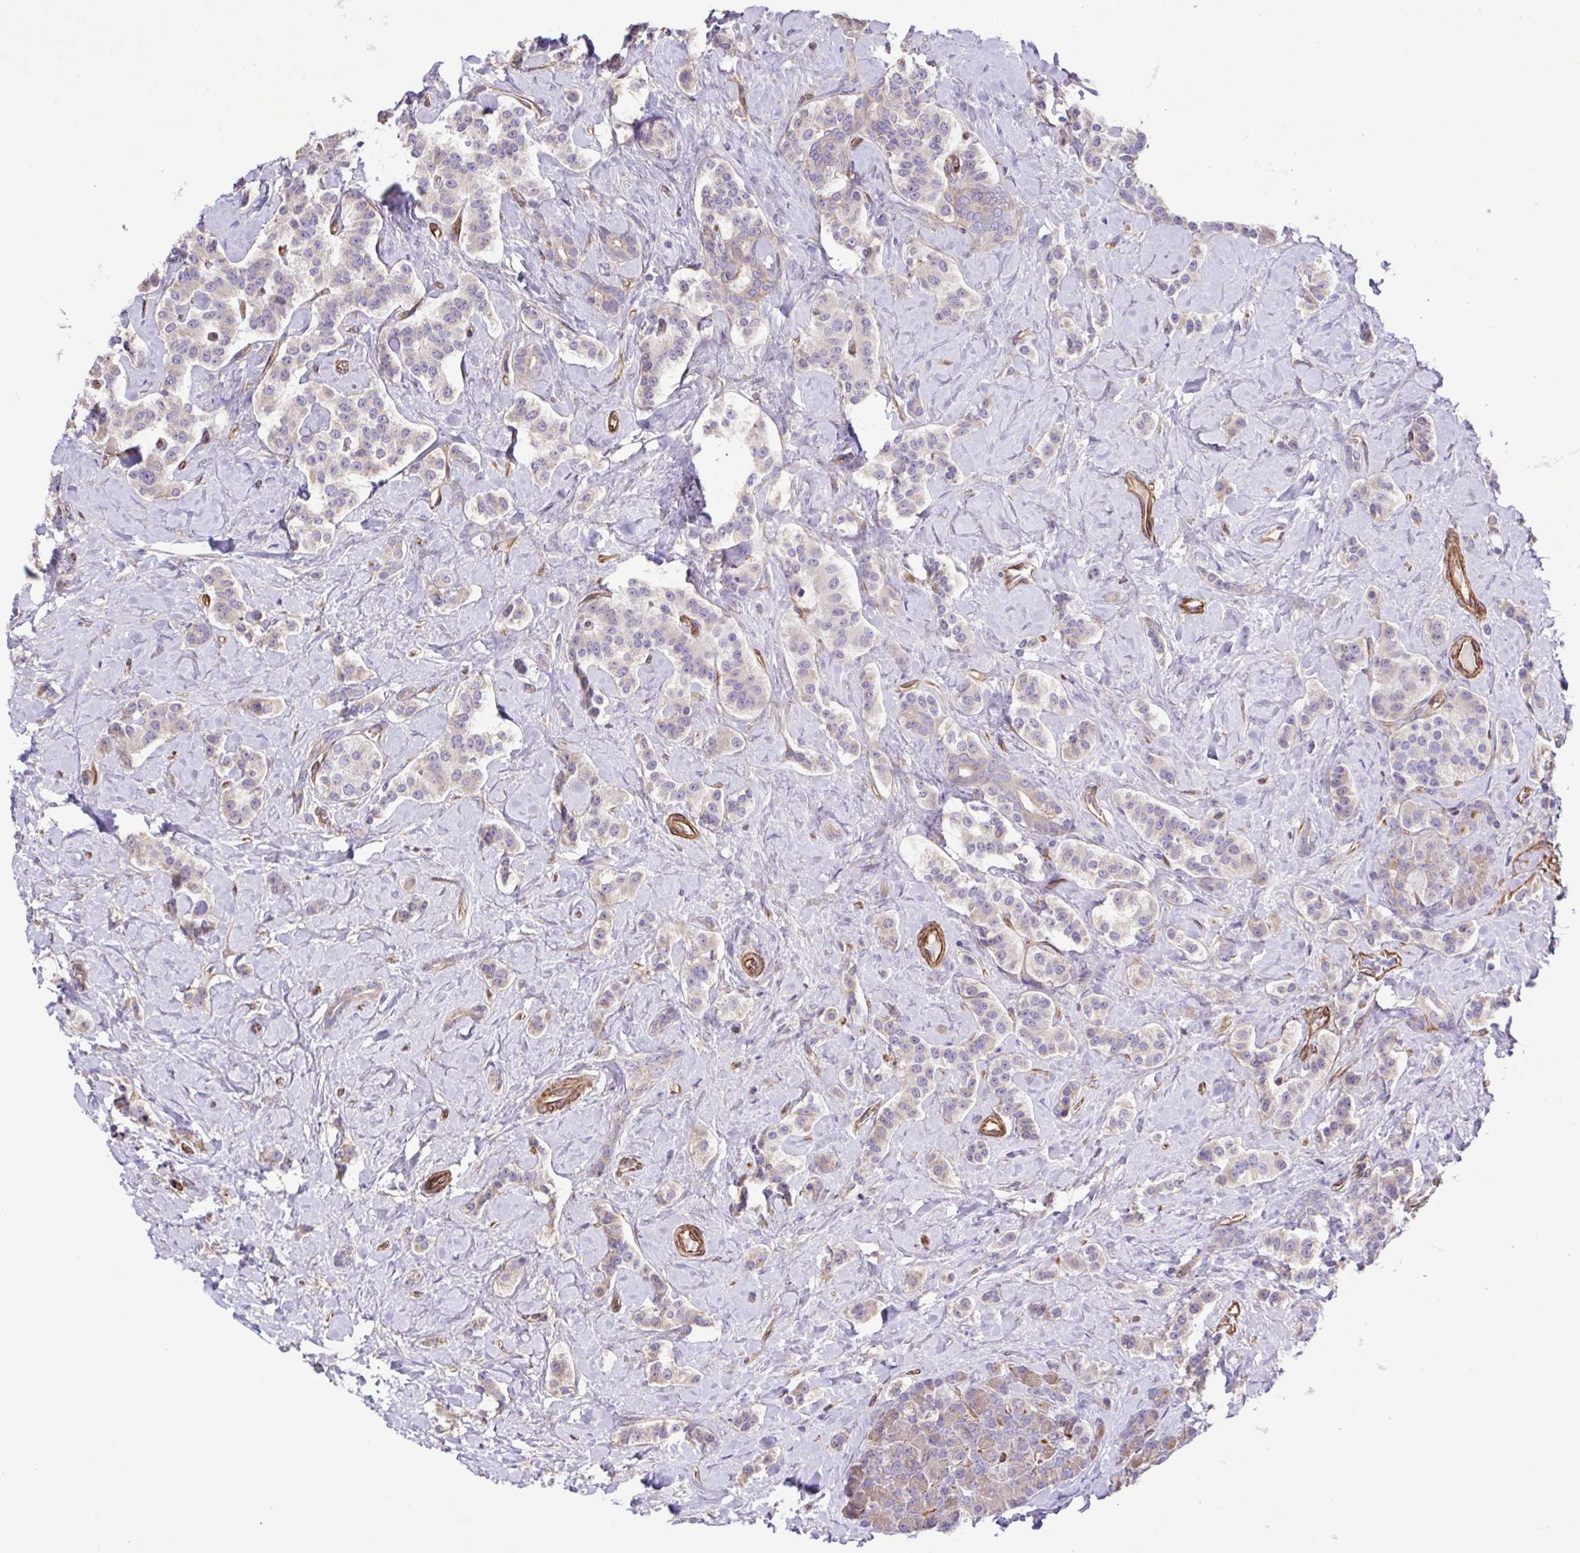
{"staining": {"intensity": "negative", "quantity": "none", "location": "none"}, "tissue": "carcinoid", "cell_type": "Tumor cells", "image_type": "cancer", "snomed": [{"axis": "morphology", "description": "Normal tissue, NOS"}, {"axis": "morphology", "description": "Carcinoid, malignant, NOS"}, {"axis": "topography", "description": "Pancreas"}], "caption": "This image is of carcinoid stained with immunohistochemistry (IHC) to label a protein in brown with the nuclei are counter-stained blue. There is no staining in tumor cells.", "gene": "FLT1", "patient": {"sex": "male", "age": 36}}